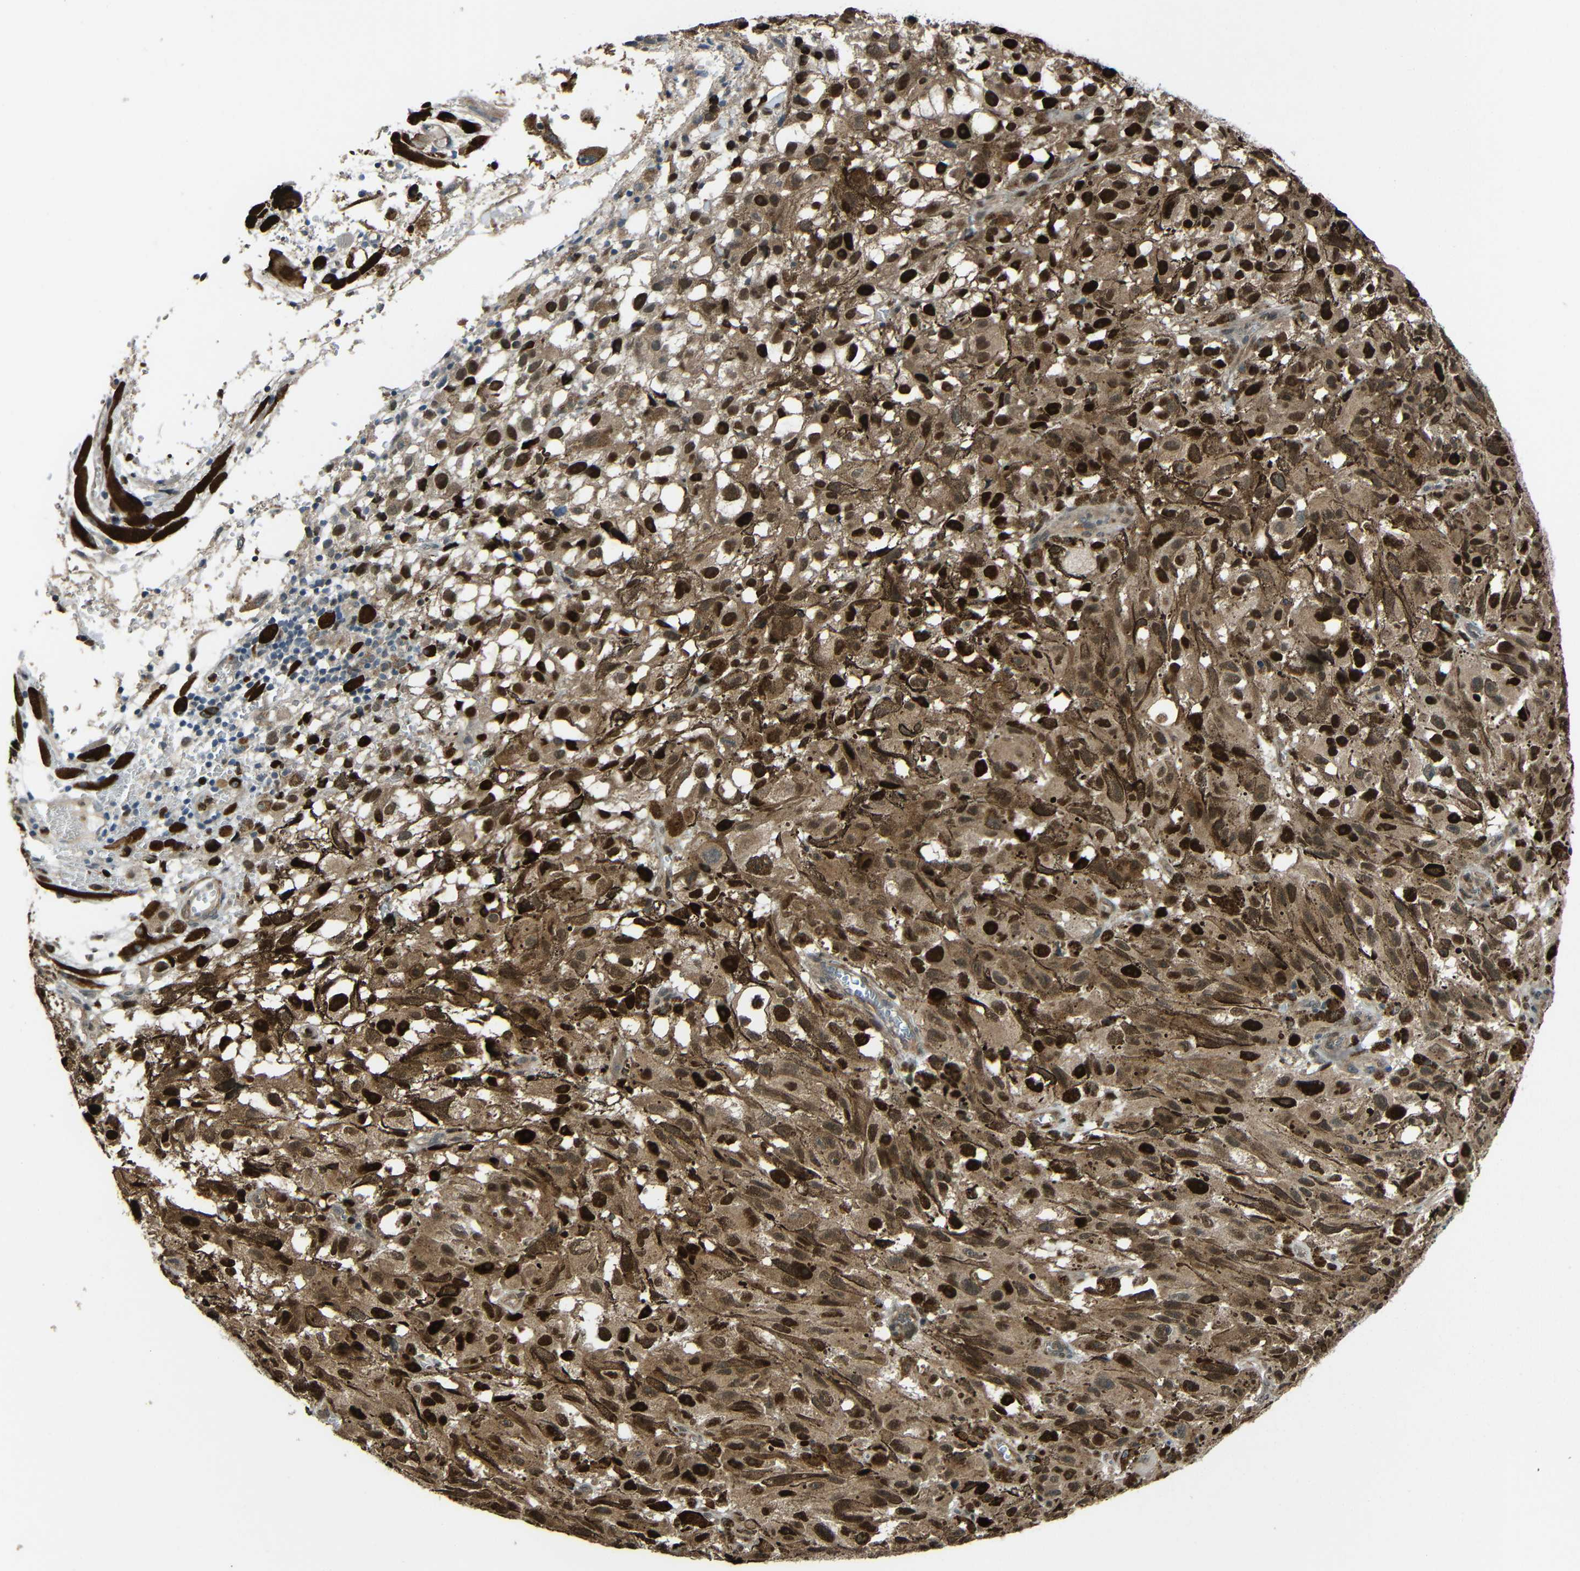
{"staining": {"intensity": "strong", "quantity": ">75%", "location": "cytoplasmic/membranous,nuclear"}, "tissue": "melanoma", "cell_type": "Tumor cells", "image_type": "cancer", "snomed": [{"axis": "morphology", "description": "Malignant melanoma, NOS"}, {"axis": "topography", "description": "Skin"}], "caption": "IHC histopathology image of human malignant melanoma stained for a protein (brown), which displays high levels of strong cytoplasmic/membranous and nuclear expression in approximately >75% of tumor cells.", "gene": "STBD1", "patient": {"sex": "female", "age": 104}}